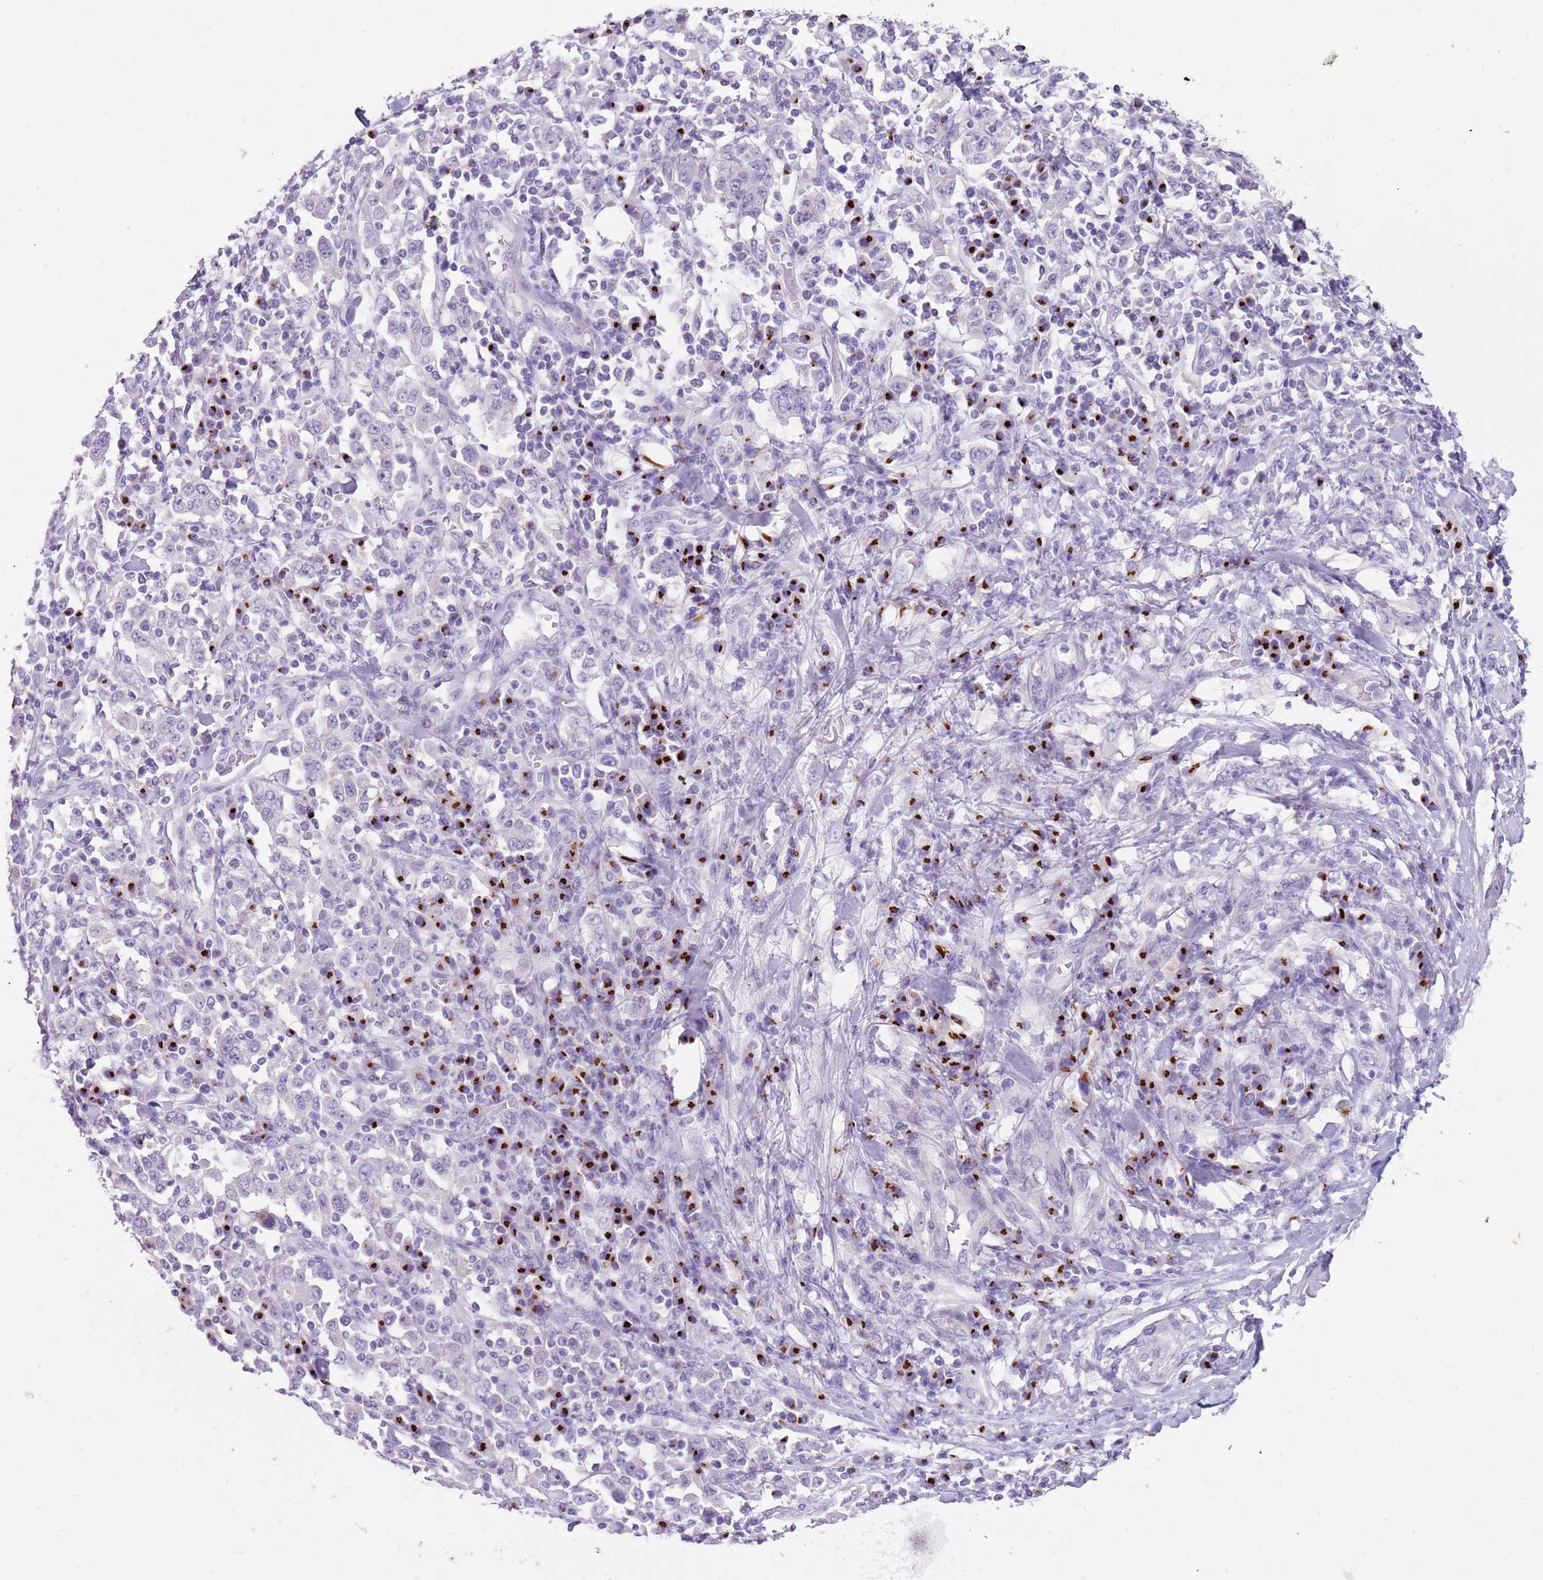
{"staining": {"intensity": "negative", "quantity": "none", "location": "none"}, "tissue": "stomach cancer", "cell_type": "Tumor cells", "image_type": "cancer", "snomed": [{"axis": "morphology", "description": "Normal tissue, NOS"}, {"axis": "morphology", "description": "Adenocarcinoma, NOS"}, {"axis": "topography", "description": "Stomach, upper"}, {"axis": "topography", "description": "Stomach"}], "caption": "Tumor cells show no significant staining in stomach cancer (adenocarcinoma).", "gene": "C2CD3", "patient": {"sex": "male", "age": 59}}